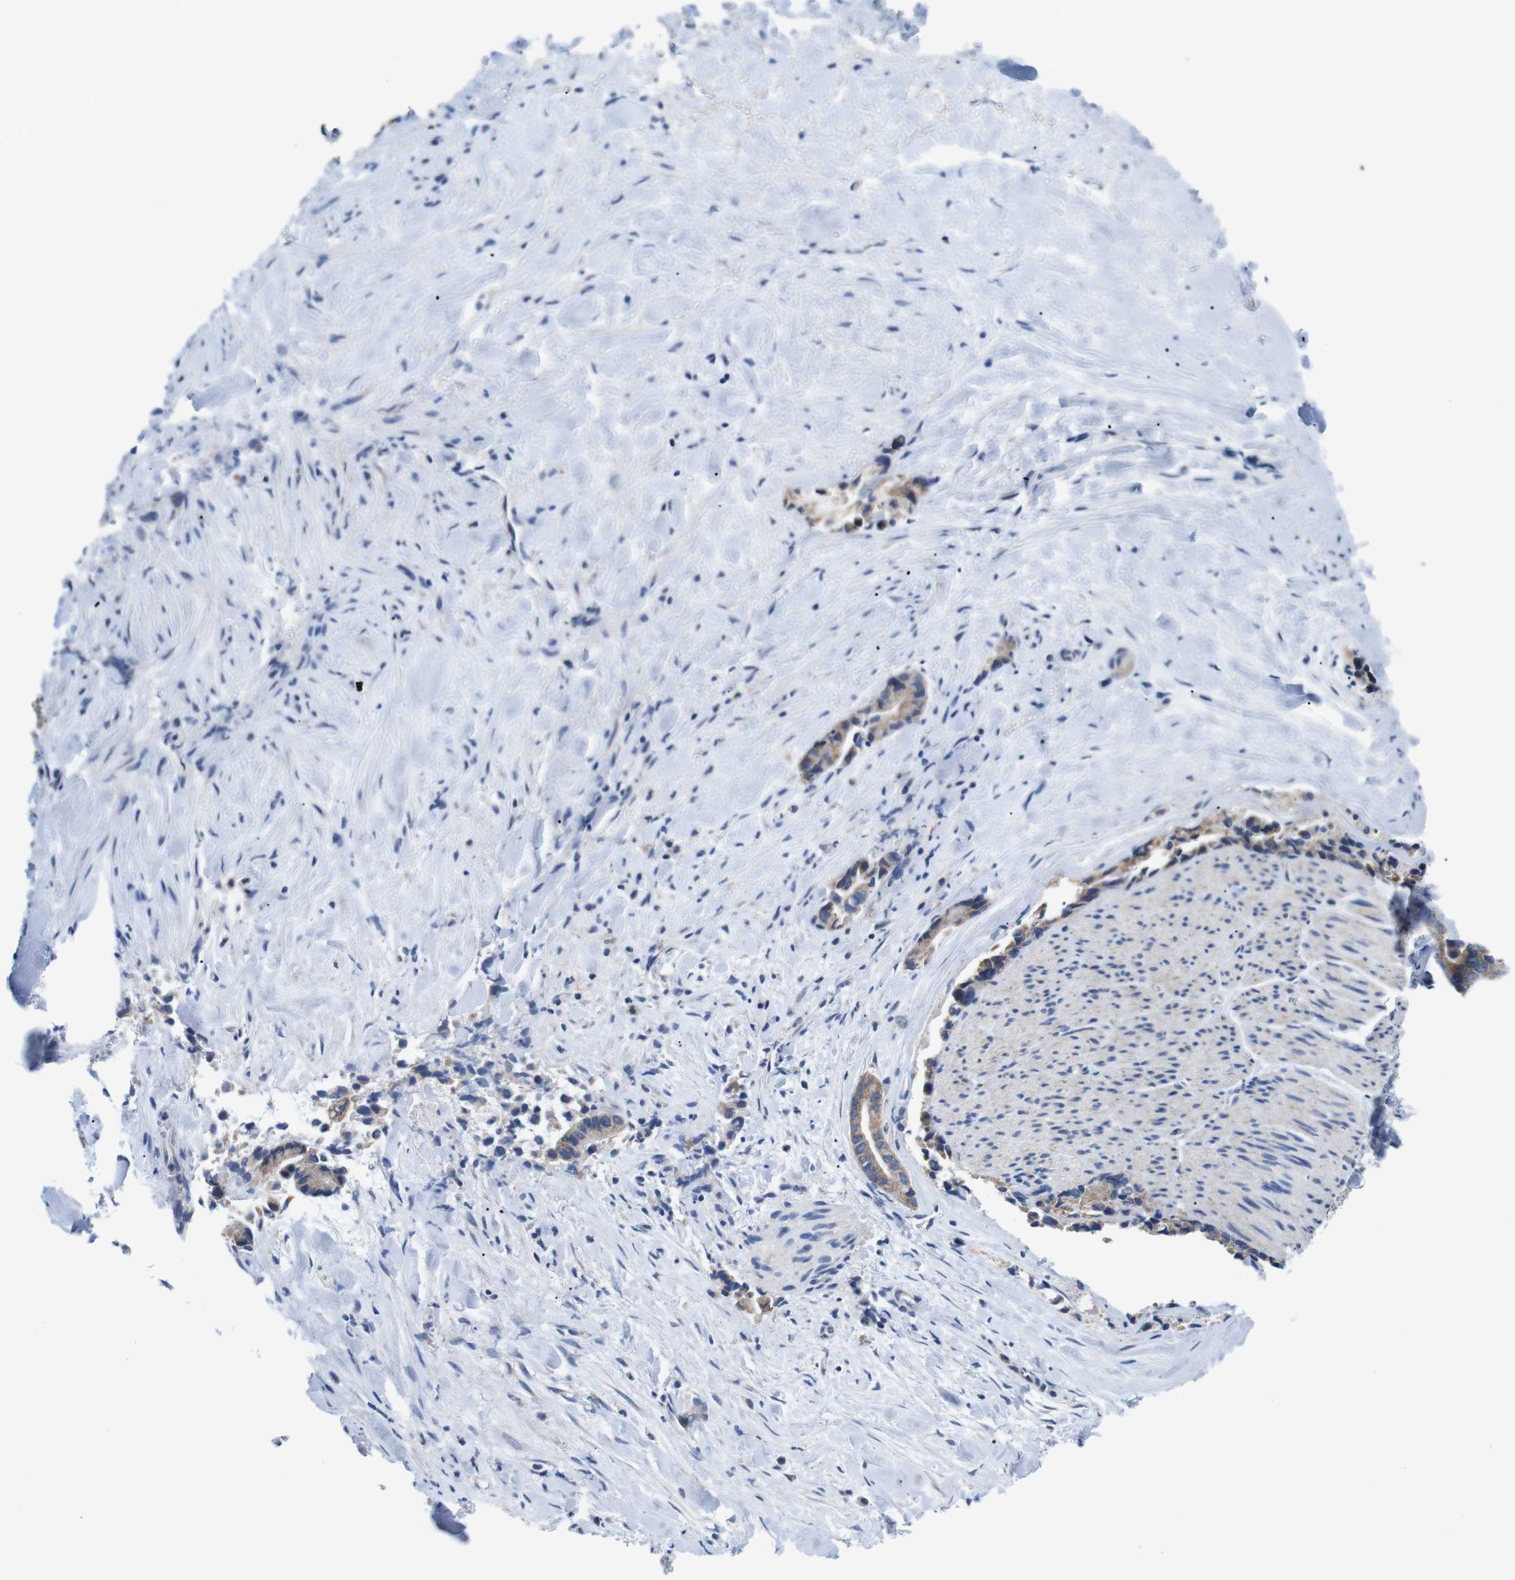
{"staining": {"intensity": "moderate", "quantity": ">75%", "location": "cytoplasmic/membranous"}, "tissue": "liver cancer", "cell_type": "Tumor cells", "image_type": "cancer", "snomed": [{"axis": "morphology", "description": "Cholangiocarcinoma"}, {"axis": "topography", "description": "Liver"}], "caption": "This image reveals IHC staining of liver cancer (cholangiocarcinoma), with medium moderate cytoplasmic/membranous expression in about >75% of tumor cells.", "gene": "F2RL1", "patient": {"sex": "female", "age": 55}}